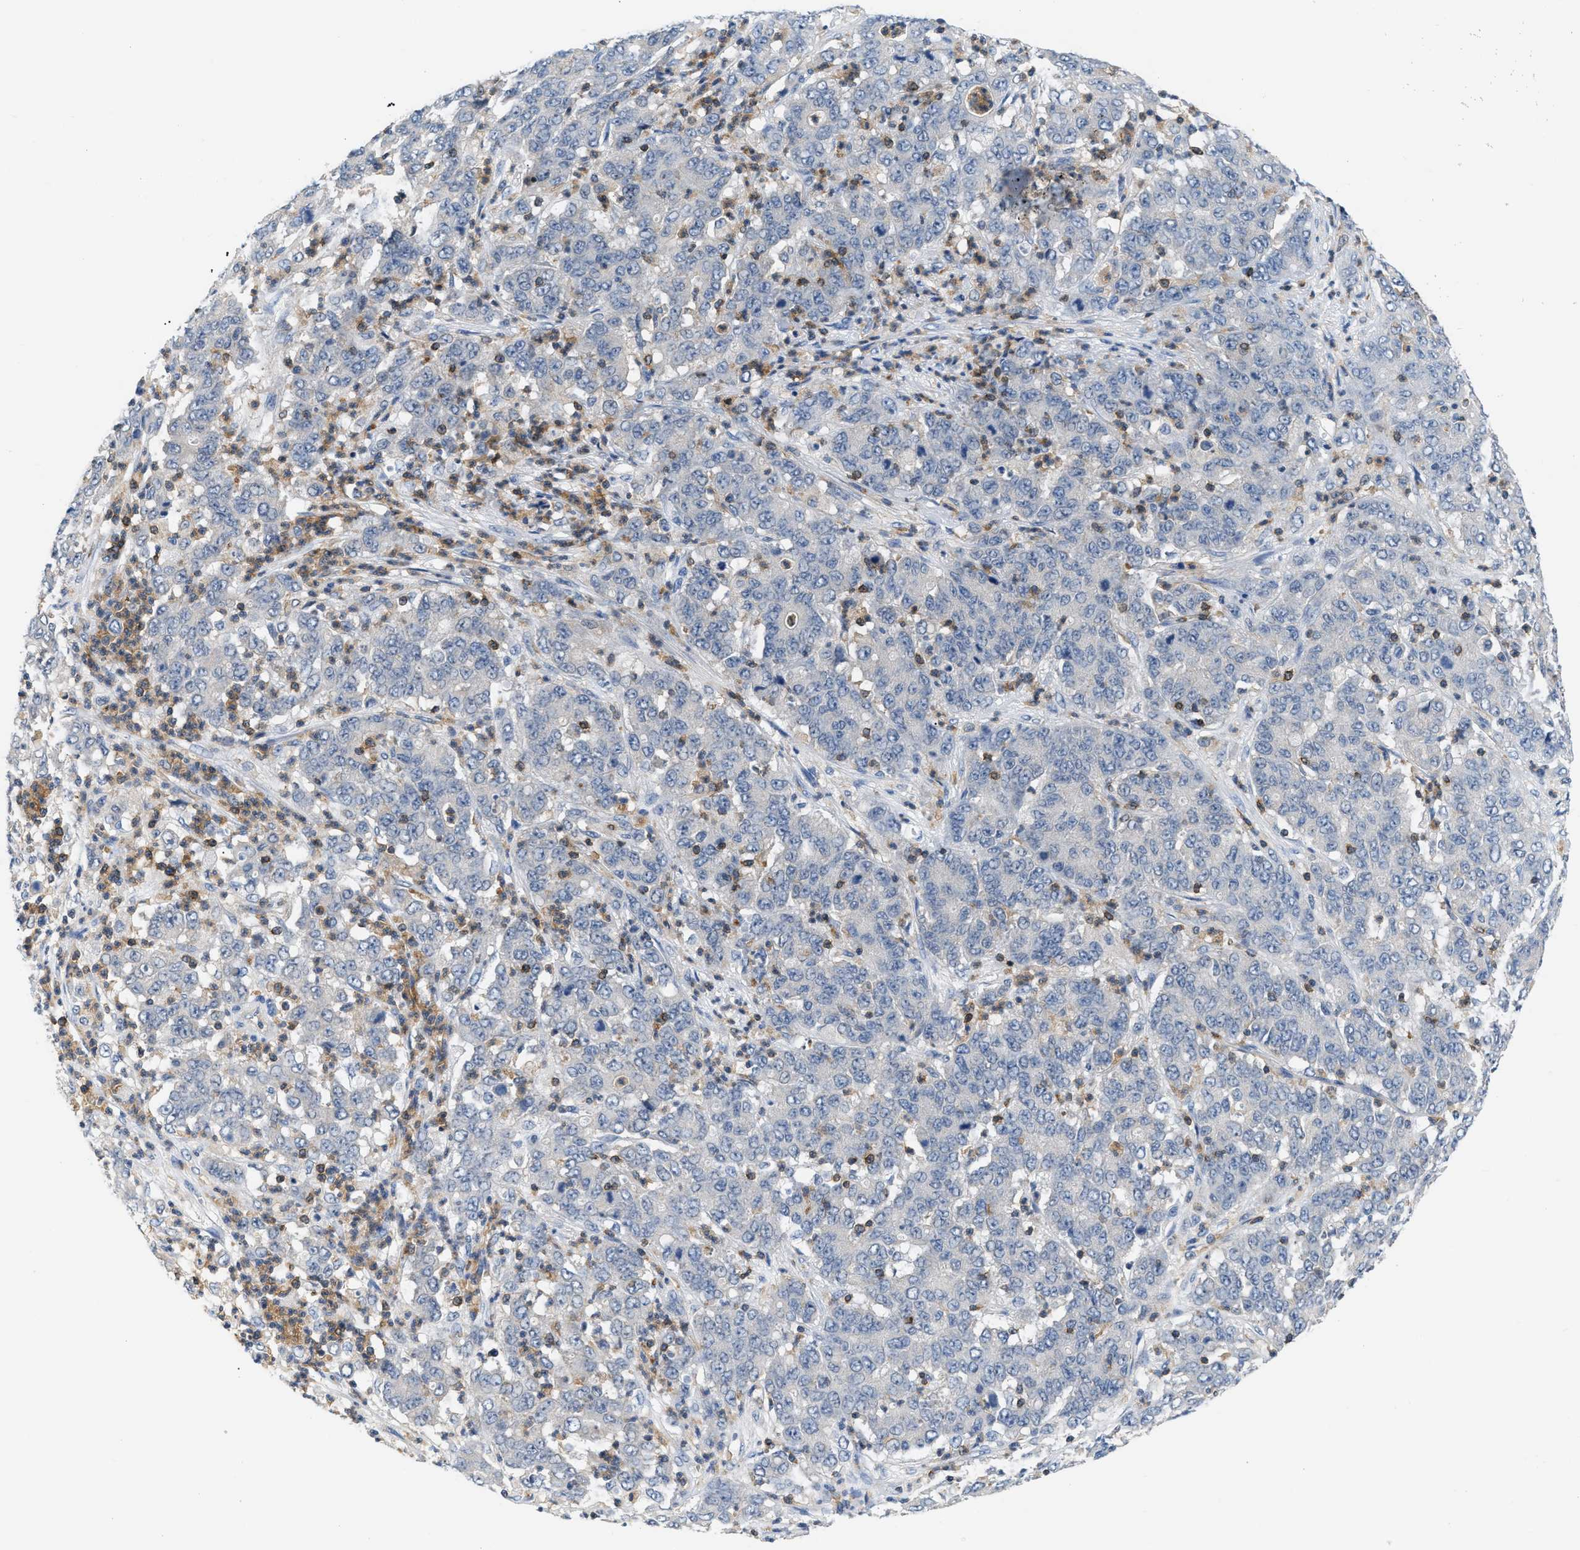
{"staining": {"intensity": "negative", "quantity": "none", "location": "none"}, "tissue": "stomach cancer", "cell_type": "Tumor cells", "image_type": "cancer", "snomed": [{"axis": "morphology", "description": "Adenocarcinoma, NOS"}, {"axis": "topography", "description": "Stomach, lower"}], "caption": "Human stomach cancer stained for a protein using IHC shows no expression in tumor cells.", "gene": "INPP5D", "patient": {"sex": "female", "age": 71}}